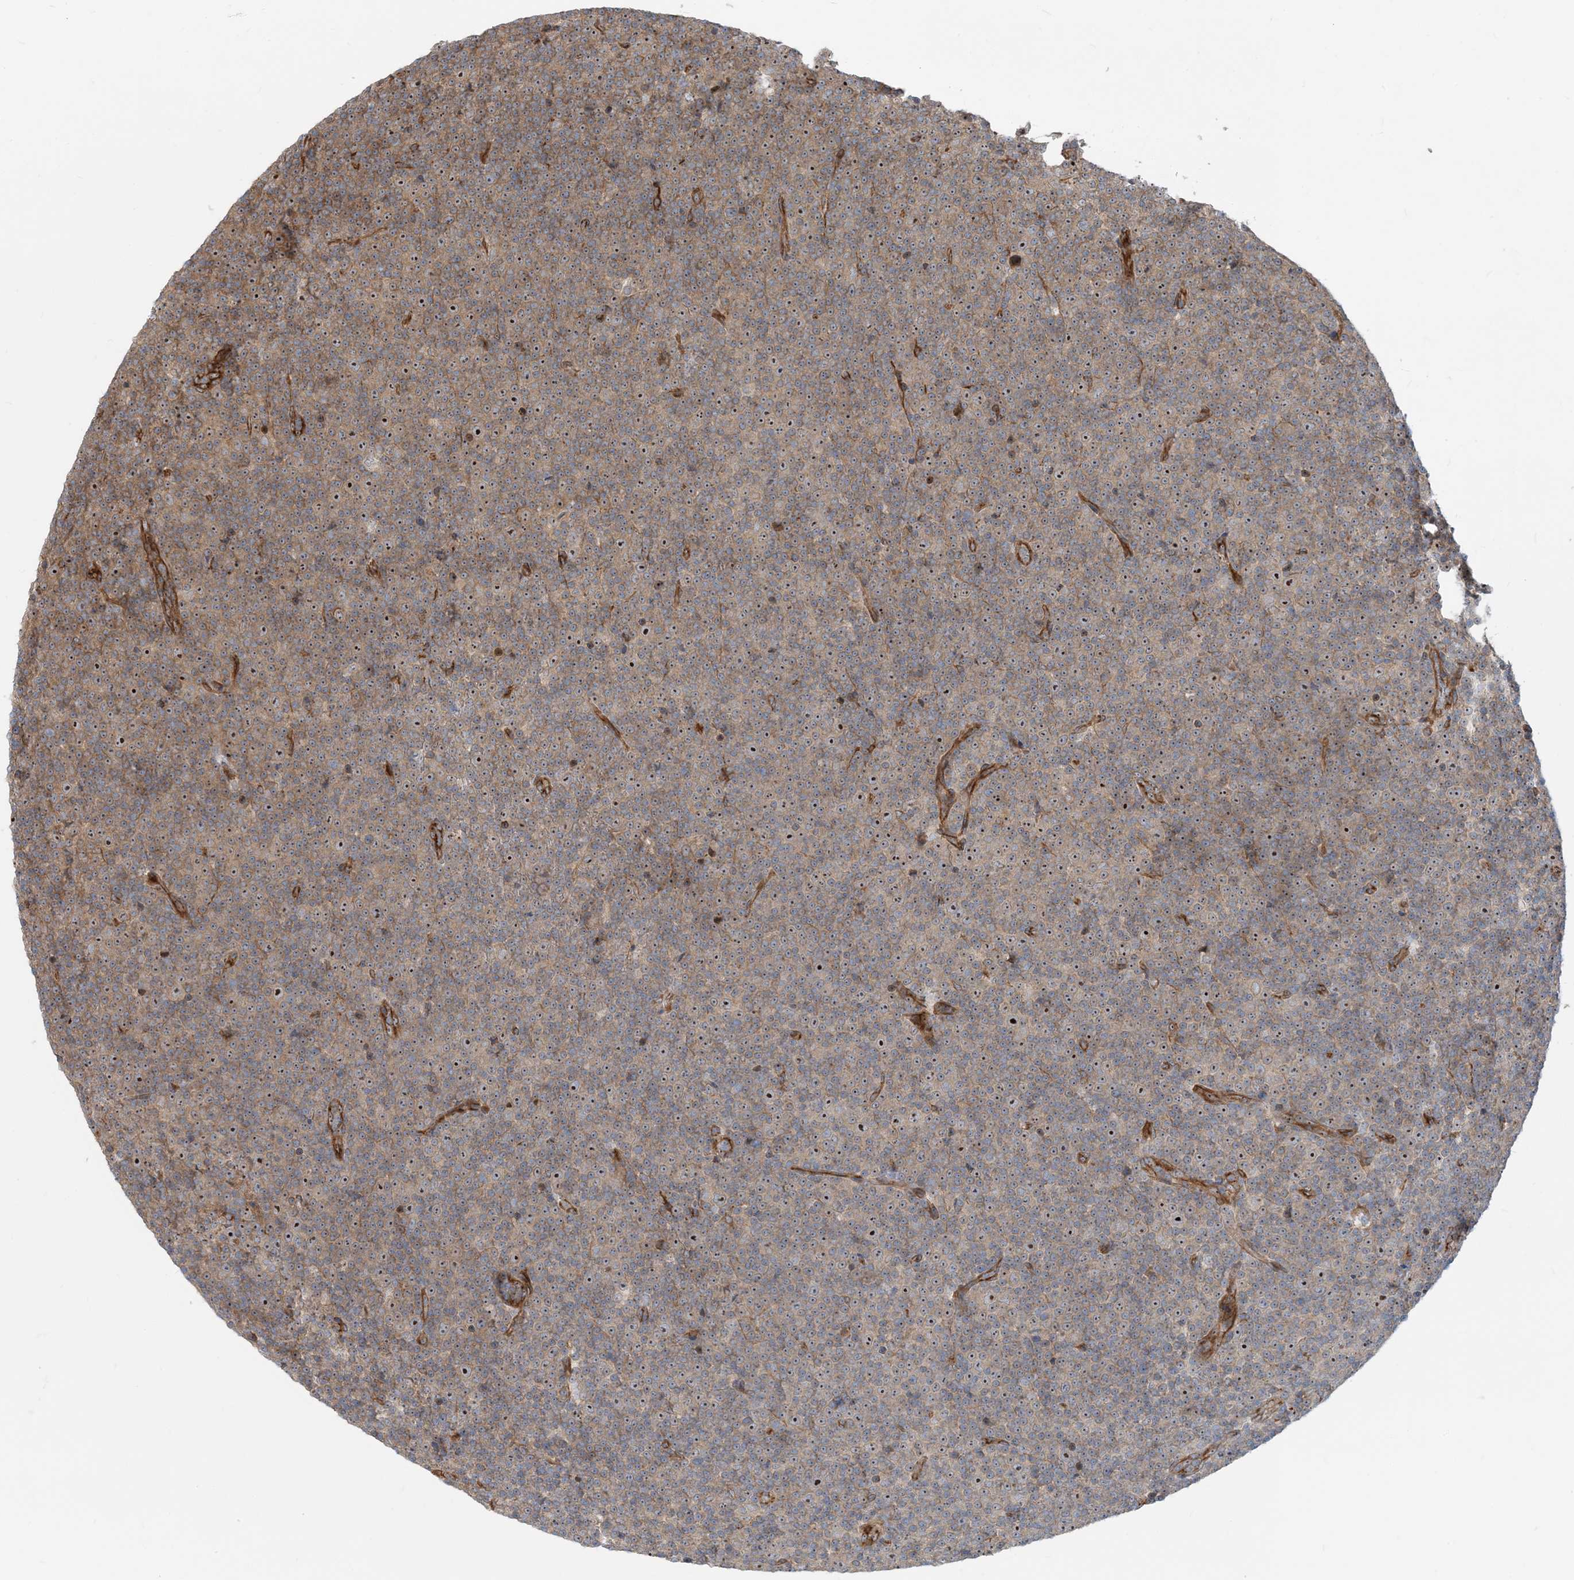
{"staining": {"intensity": "moderate", "quantity": ">75%", "location": "cytoplasmic/membranous,nuclear"}, "tissue": "lymphoma", "cell_type": "Tumor cells", "image_type": "cancer", "snomed": [{"axis": "morphology", "description": "Malignant lymphoma, non-Hodgkin's type, Low grade"}, {"axis": "topography", "description": "Lymph node"}], "caption": "A histopathology image of human lymphoma stained for a protein displays moderate cytoplasmic/membranous and nuclear brown staining in tumor cells.", "gene": "MYL5", "patient": {"sex": "female", "age": 67}}